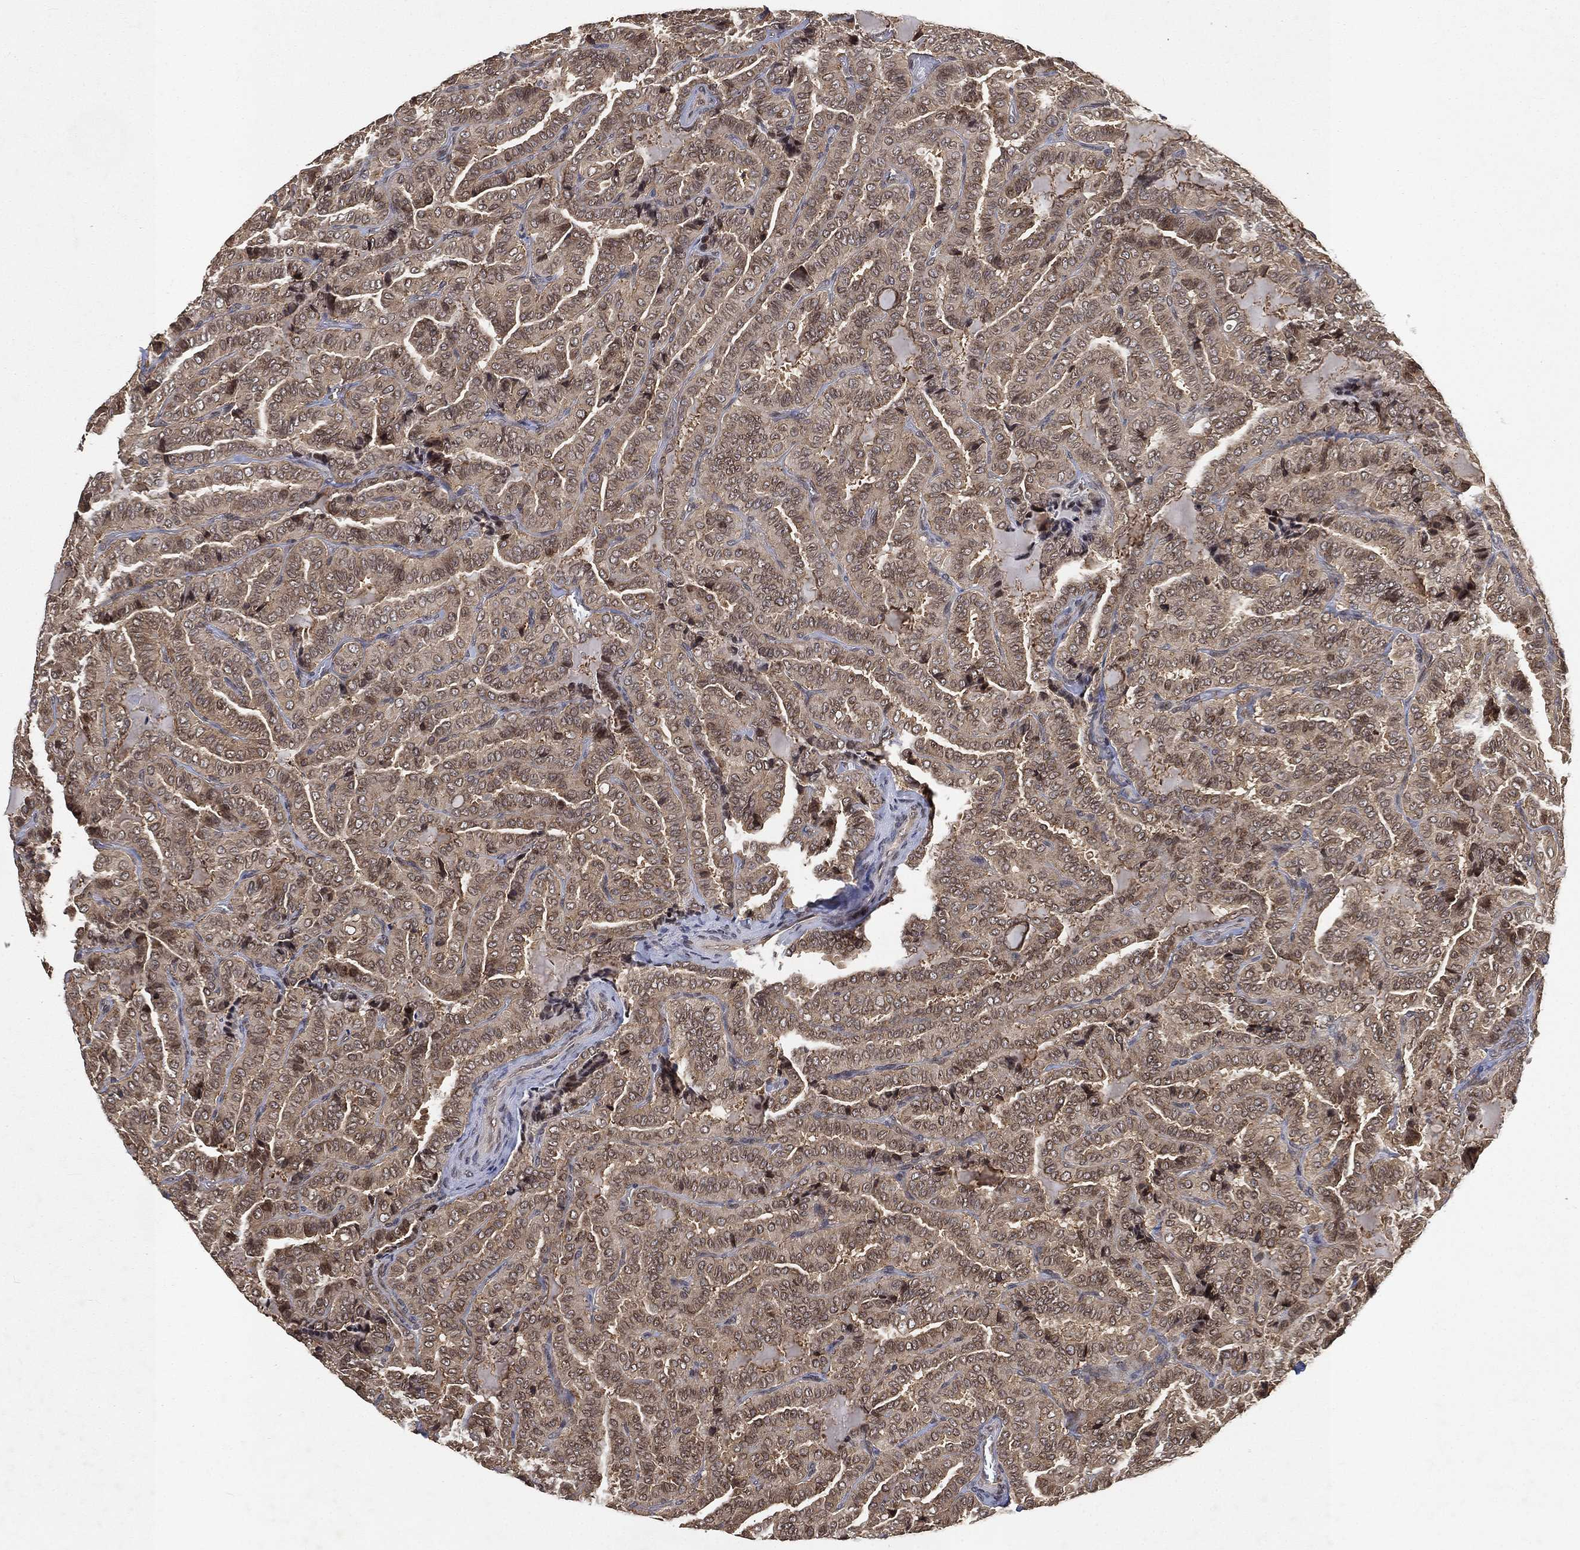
{"staining": {"intensity": "moderate", "quantity": ">75%", "location": "cytoplasmic/membranous"}, "tissue": "thyroid cancer", "cell_type": "Tumor cells", "image_type": "cancer", "snomed": [{"axis": "morphology", "description": "Papillary adenocarcinoma, NOS"}, {"axis": "topography", "description": "Thyroid gland"}], "caption": "Brown immunohistochemical staining in thyroid papillary adenocarcinoma shows moderate cytoplasmic/membranous positivity in approximately >75% of tumor cells.", "gene": "UBA5", "patient": {"sex": "female", "age": 39}}